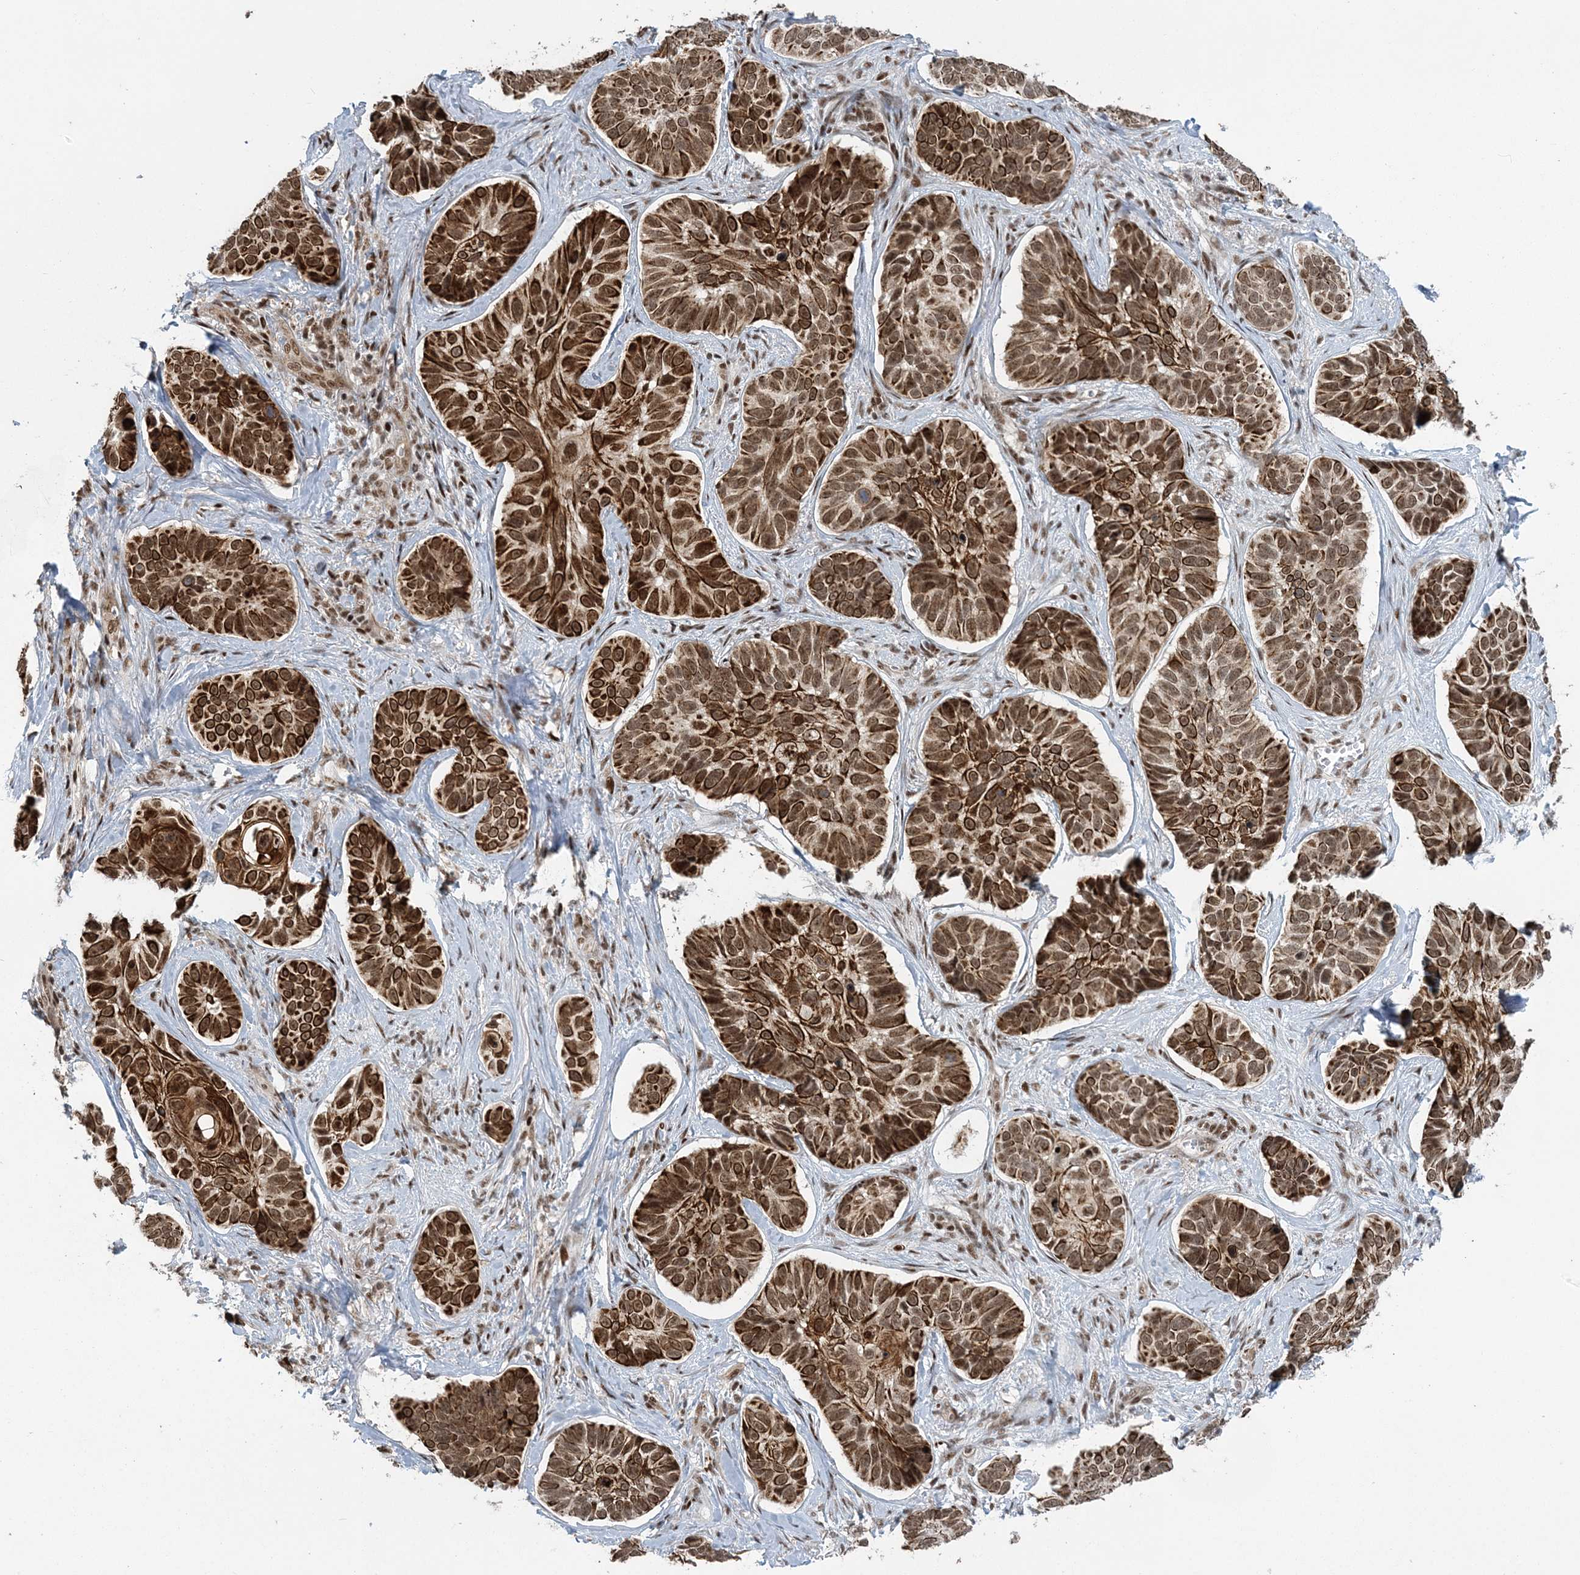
{"staining": {"intensity": "strong", "quantity": ">75%", "location": "cytoplasmic/membranous,nuclear"}, "tissue": "skin cancer", "cell_type": "Tumor cells", "image_type": "cancer", "snomed": [{"axis": "morphology", "description": "Basal cell carcinoma"}, {"axis": "topography", "description": "Skin"}], "caption": "Skin cancer stained for a protein demonstrates strong cytoplasmic/membranous and nuclear positivity in tumor cells.", "gene": "CWC22", "patient": {"sex": "male", "age": 62}}